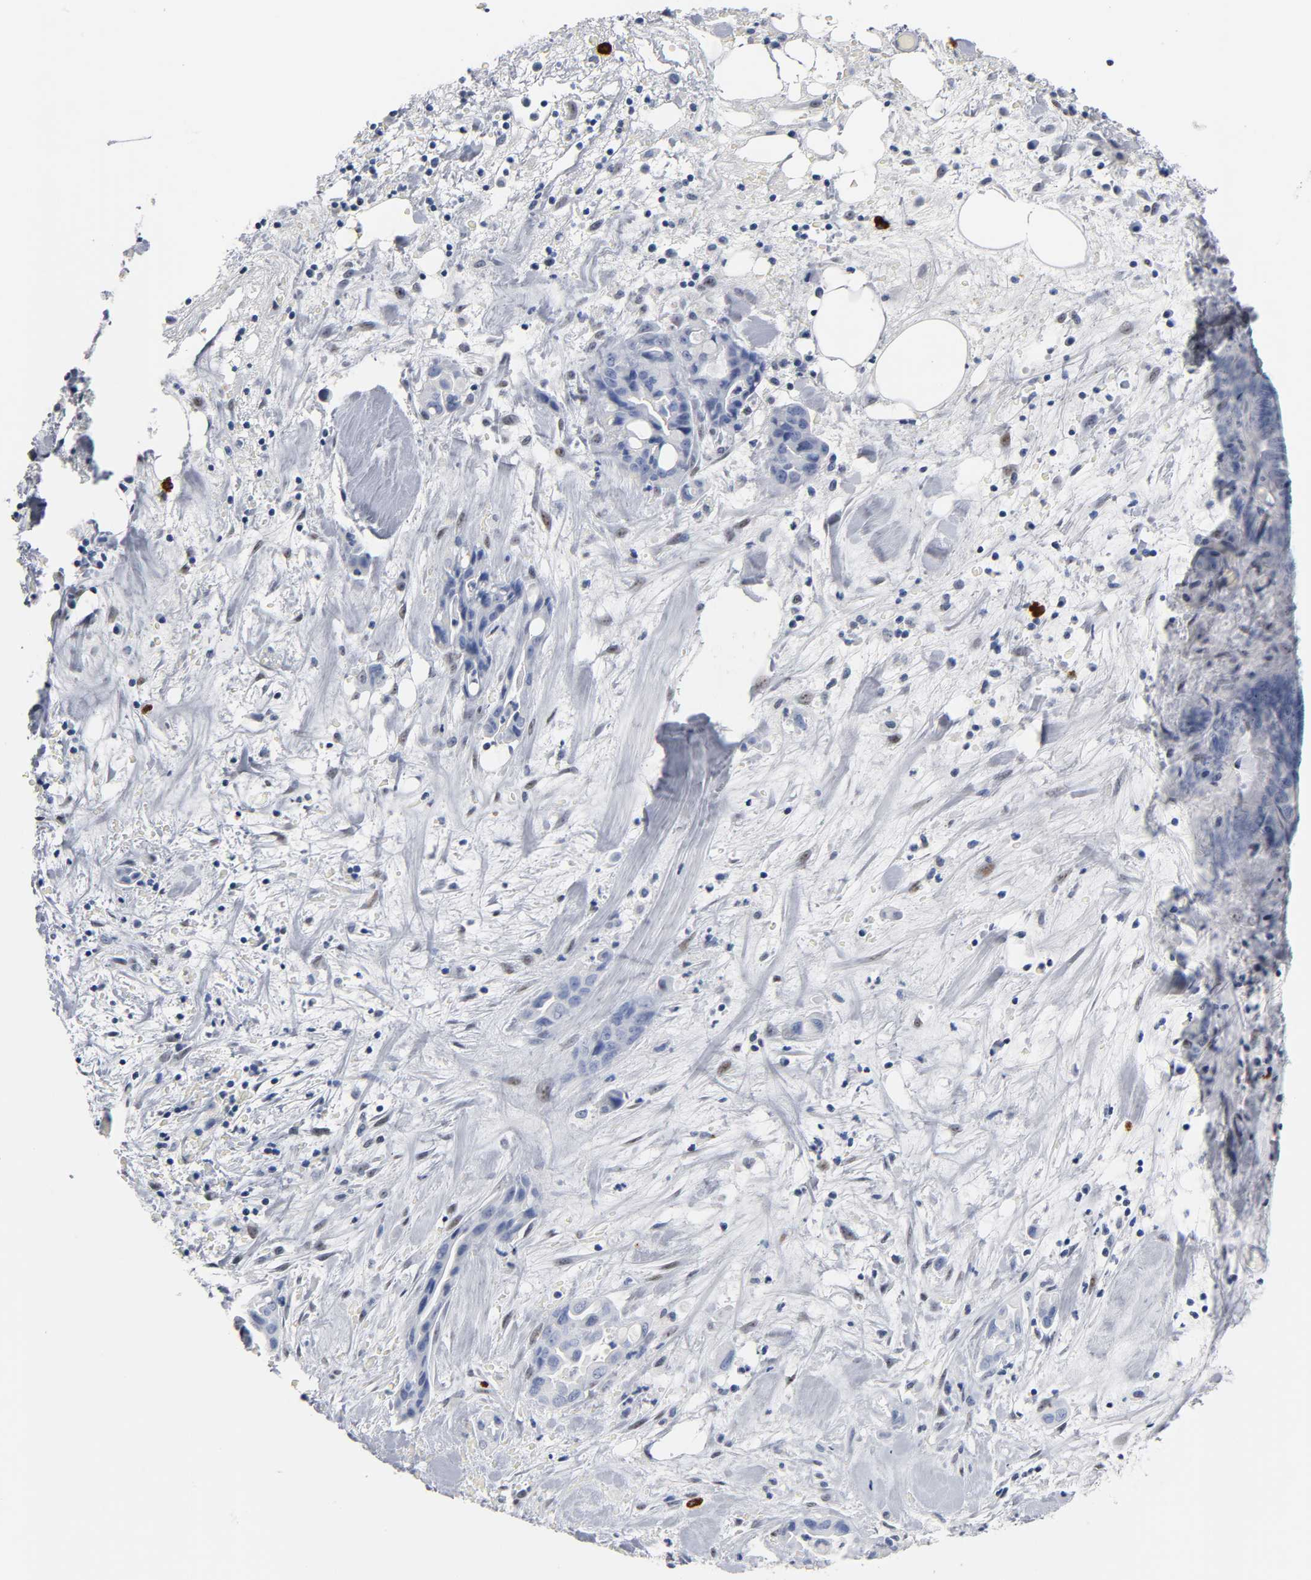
{"staining": {"intensity": "negative", "quantity": "none", "location": "none"}, "tissue": "liver cancer", "cell_type": "Tumor cells", "image_type": "cancer", "snomed": [{"axis": "morphology", "description": "Cholangiocarcinoma"}, {"axis": "topography", "description": "Liver"}], "caption": "Immunohistochemistry (IHC) histopathology image of neoplastic tissue: liver cancer (cholangiocarcinoma) stained with DAB (3,3'-diaminobenzidine) demonstrates no significant protein expression in tumor cells.", "gene": "NAB2", "patient": {"sex": "female", "age": 68}}